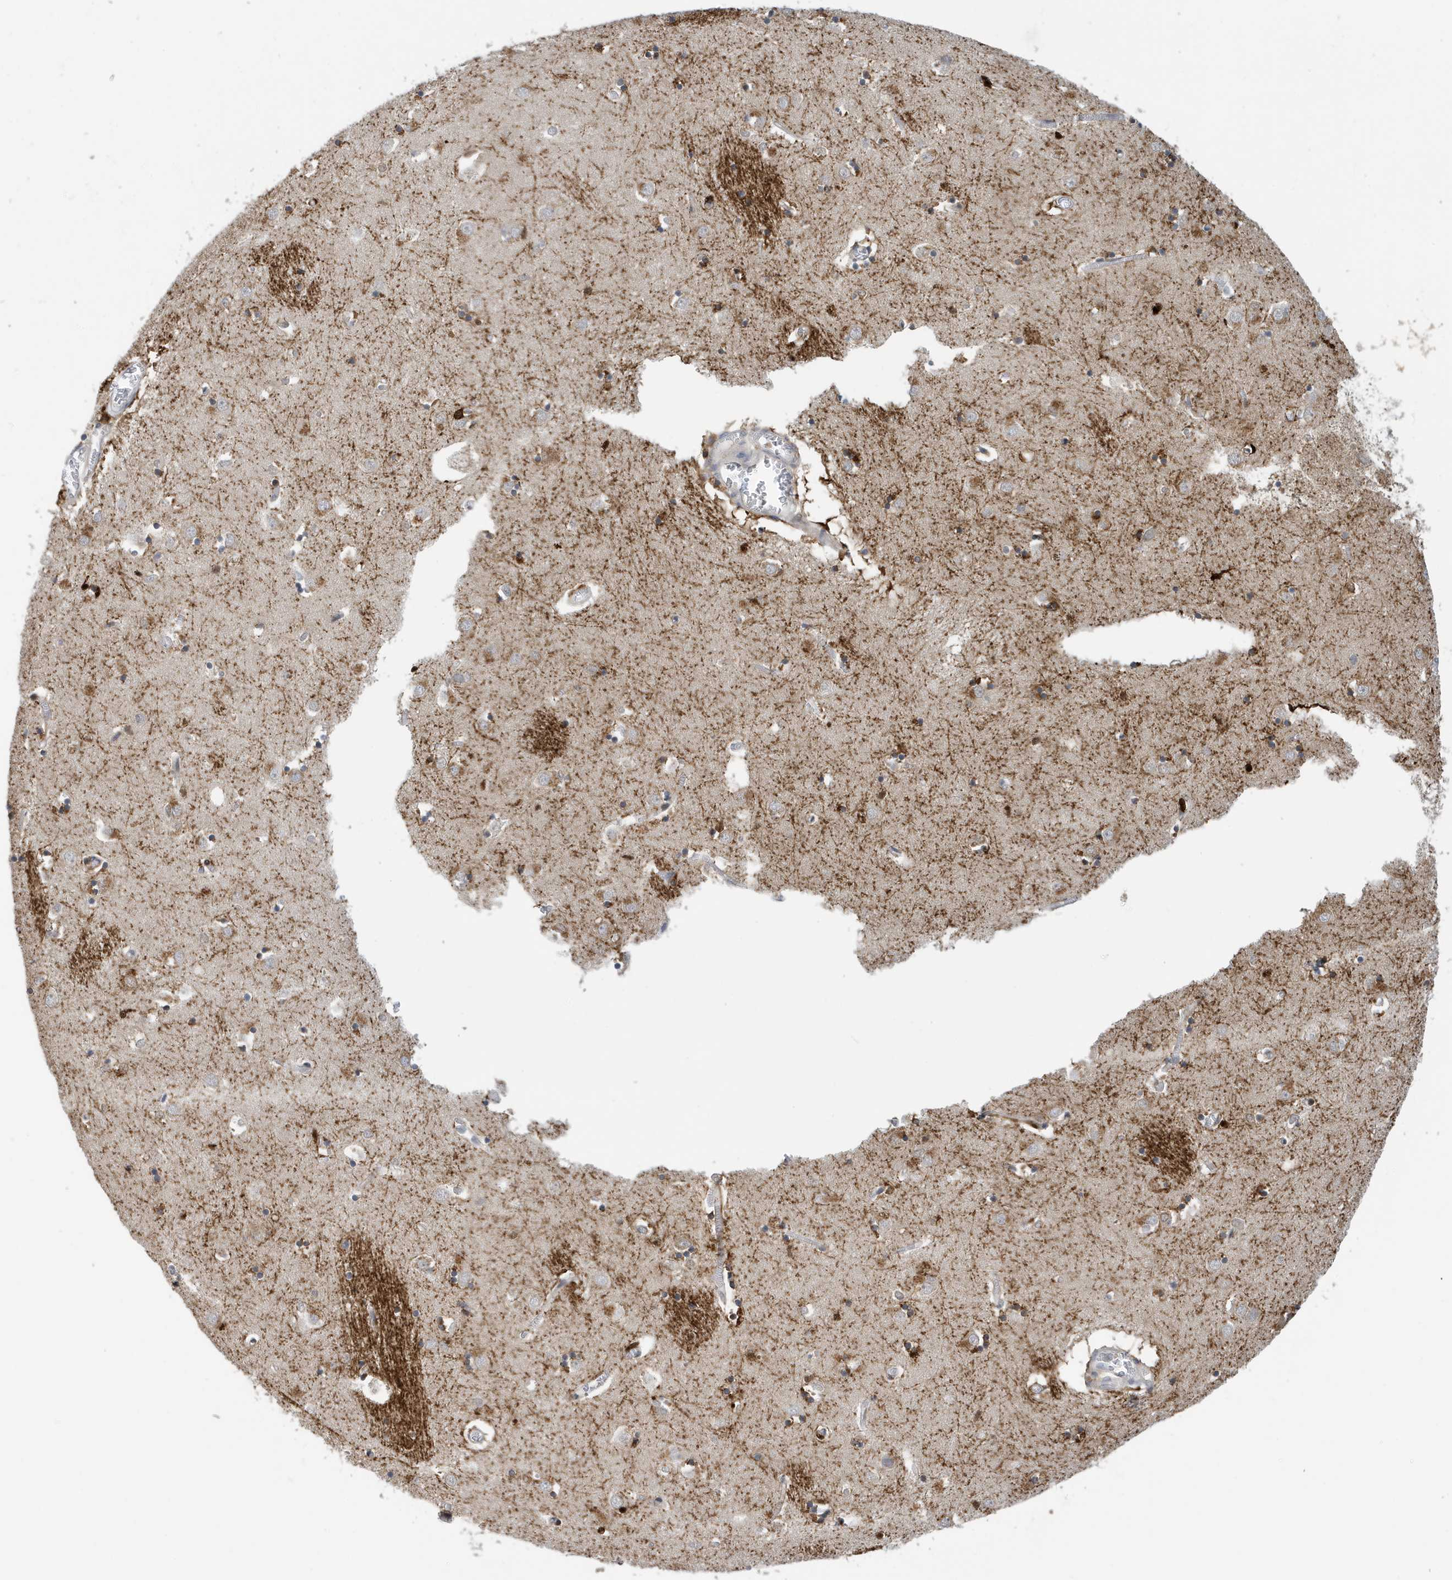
{"staining": {"intensity": "moderate", "quantity": "<25%", "location": "cytoplasmic/membranous"}, "tissue": "caudate", "cell_type": "Glial cells", "image_type": "normal", "snomed": [{"axis": "morphology", "description": "Normal tissue, NOS"}, {"axis": "topography", "description": "Lateral ventricle wall"}], "caption": "Immunohistochemical staining of benign caudate demonstrates moderate cytoplasmic/membranous protein expression in about <25% of glial cells. The protein is stained brown, and the nuclei are stained in blue (DAB IHC with brightfield microscopy, high magnification).", "gene": "NSUN3", "patient": {"sex": "male", "age": 70}}